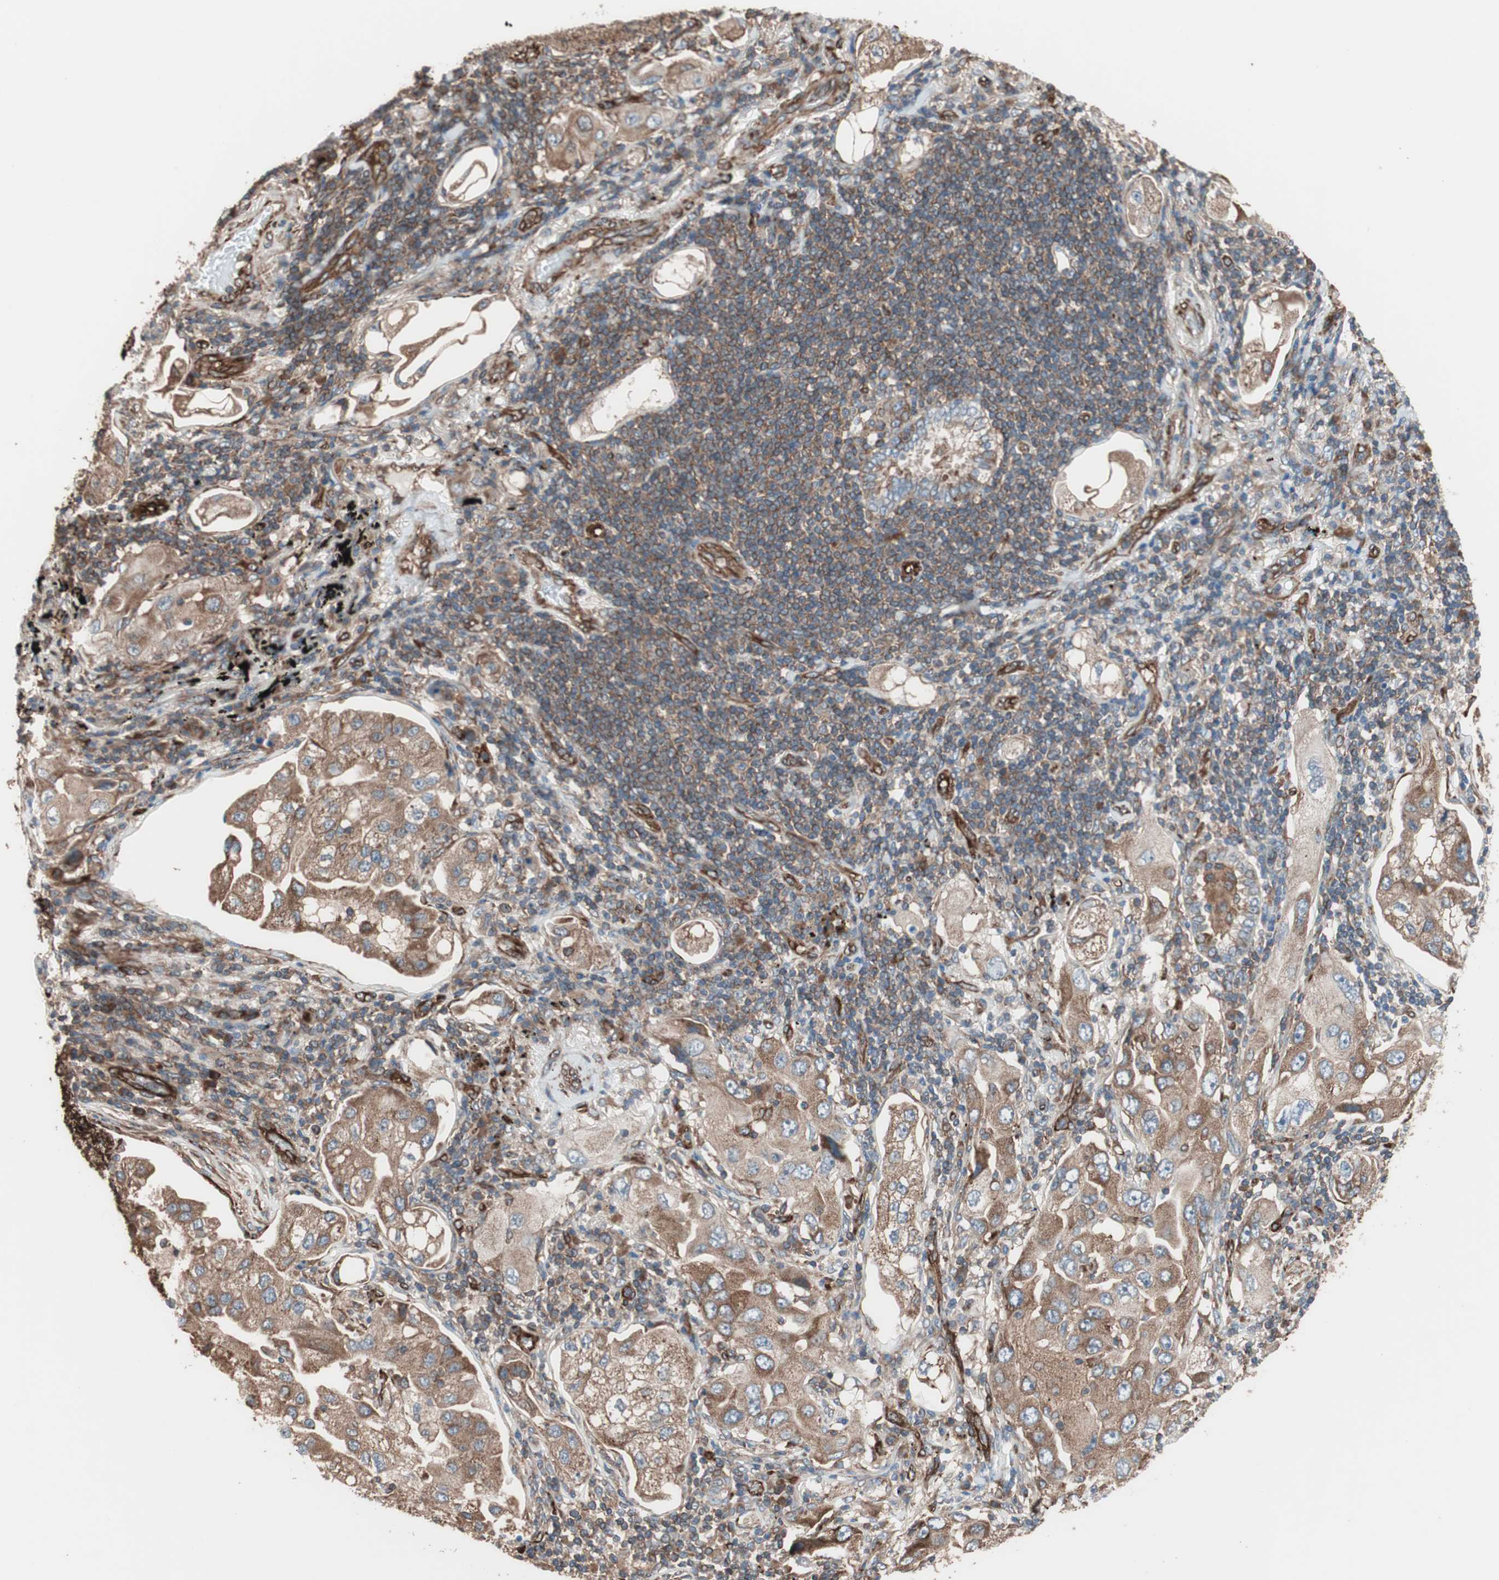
{"staining": {"intensity": "moderate", "quantity": ">75%", "location": "cytoplasmic/membranous"}, "tissue": "lung cancer", "cell_type": "Tumor cells", "image_type": "cancer", "snomed": [{"axis": "morphology", "description": "Adenocarcinoma, NOS"}, {"axis": "topography", "description": "Lung"}], "caption": "Human adenocarcinoma (lung) stained with a protein marker reveals moderate staining in tumor cells.", "gene": "GPSM2", "patient": {"sex": "female", "age": 65}}